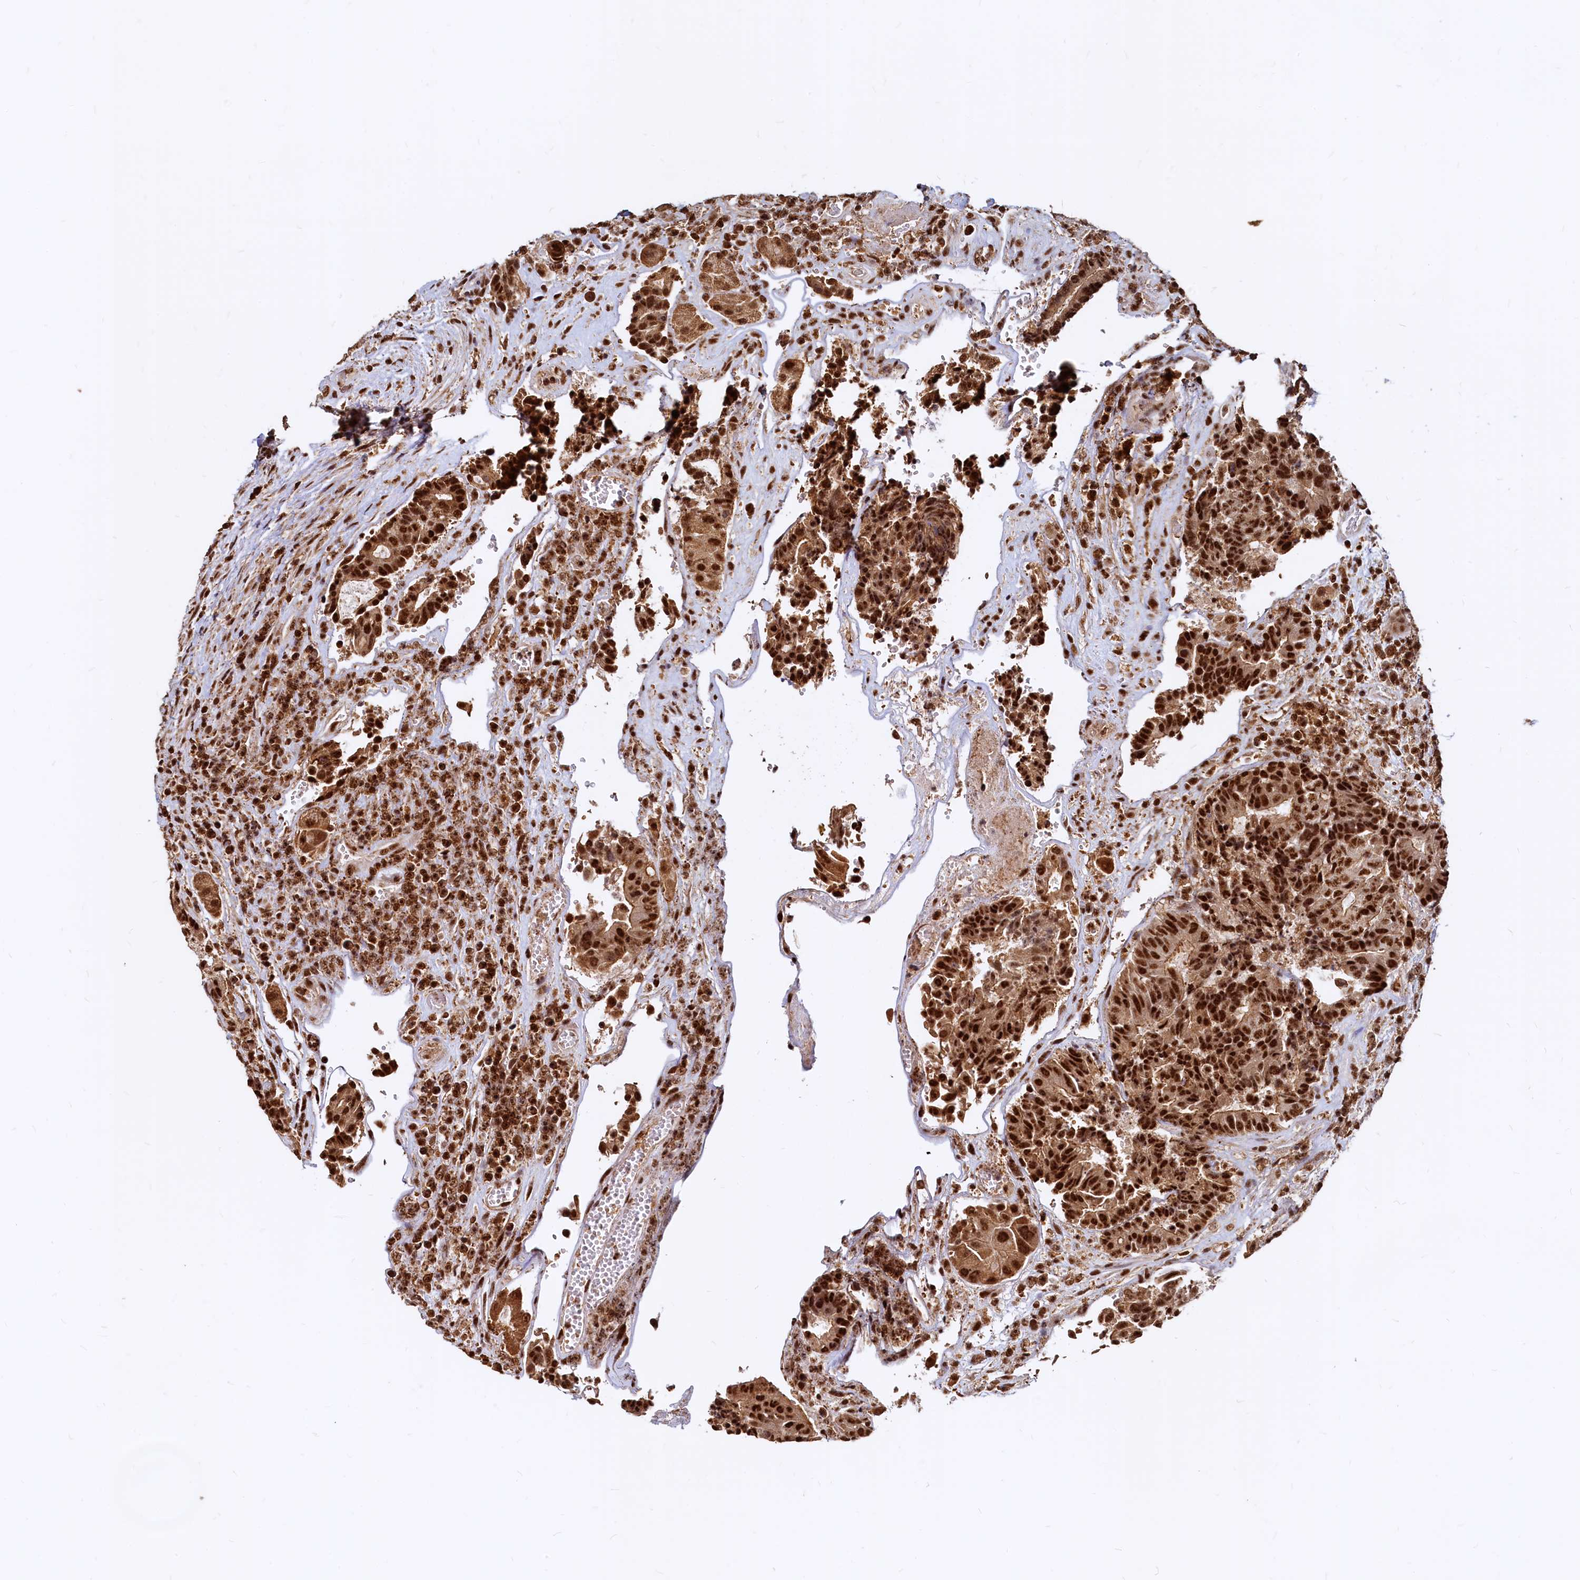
{"staining": {"intensity": "strong", "quantity": ">75%", "location": "cytoplasmic/membranous,nuclear"}, "tissue": "colorectal cancer", "cell_type": "Tumor cells", "image_type": "cancer", "snomed": [{"axis": "morphology", "description": "Adenocarcinoma, NOS"}, {"axis": "topography", "description": "Rectum"}], "caption": "This histopathology image shows IHC staining of colorectal cancer, with high strong cytoplasmic/membranous and nuclear staining in approximately >75% of tumor cells.", "gene": "RSRC2", "patient": {"sex": "male", "age": 69}}